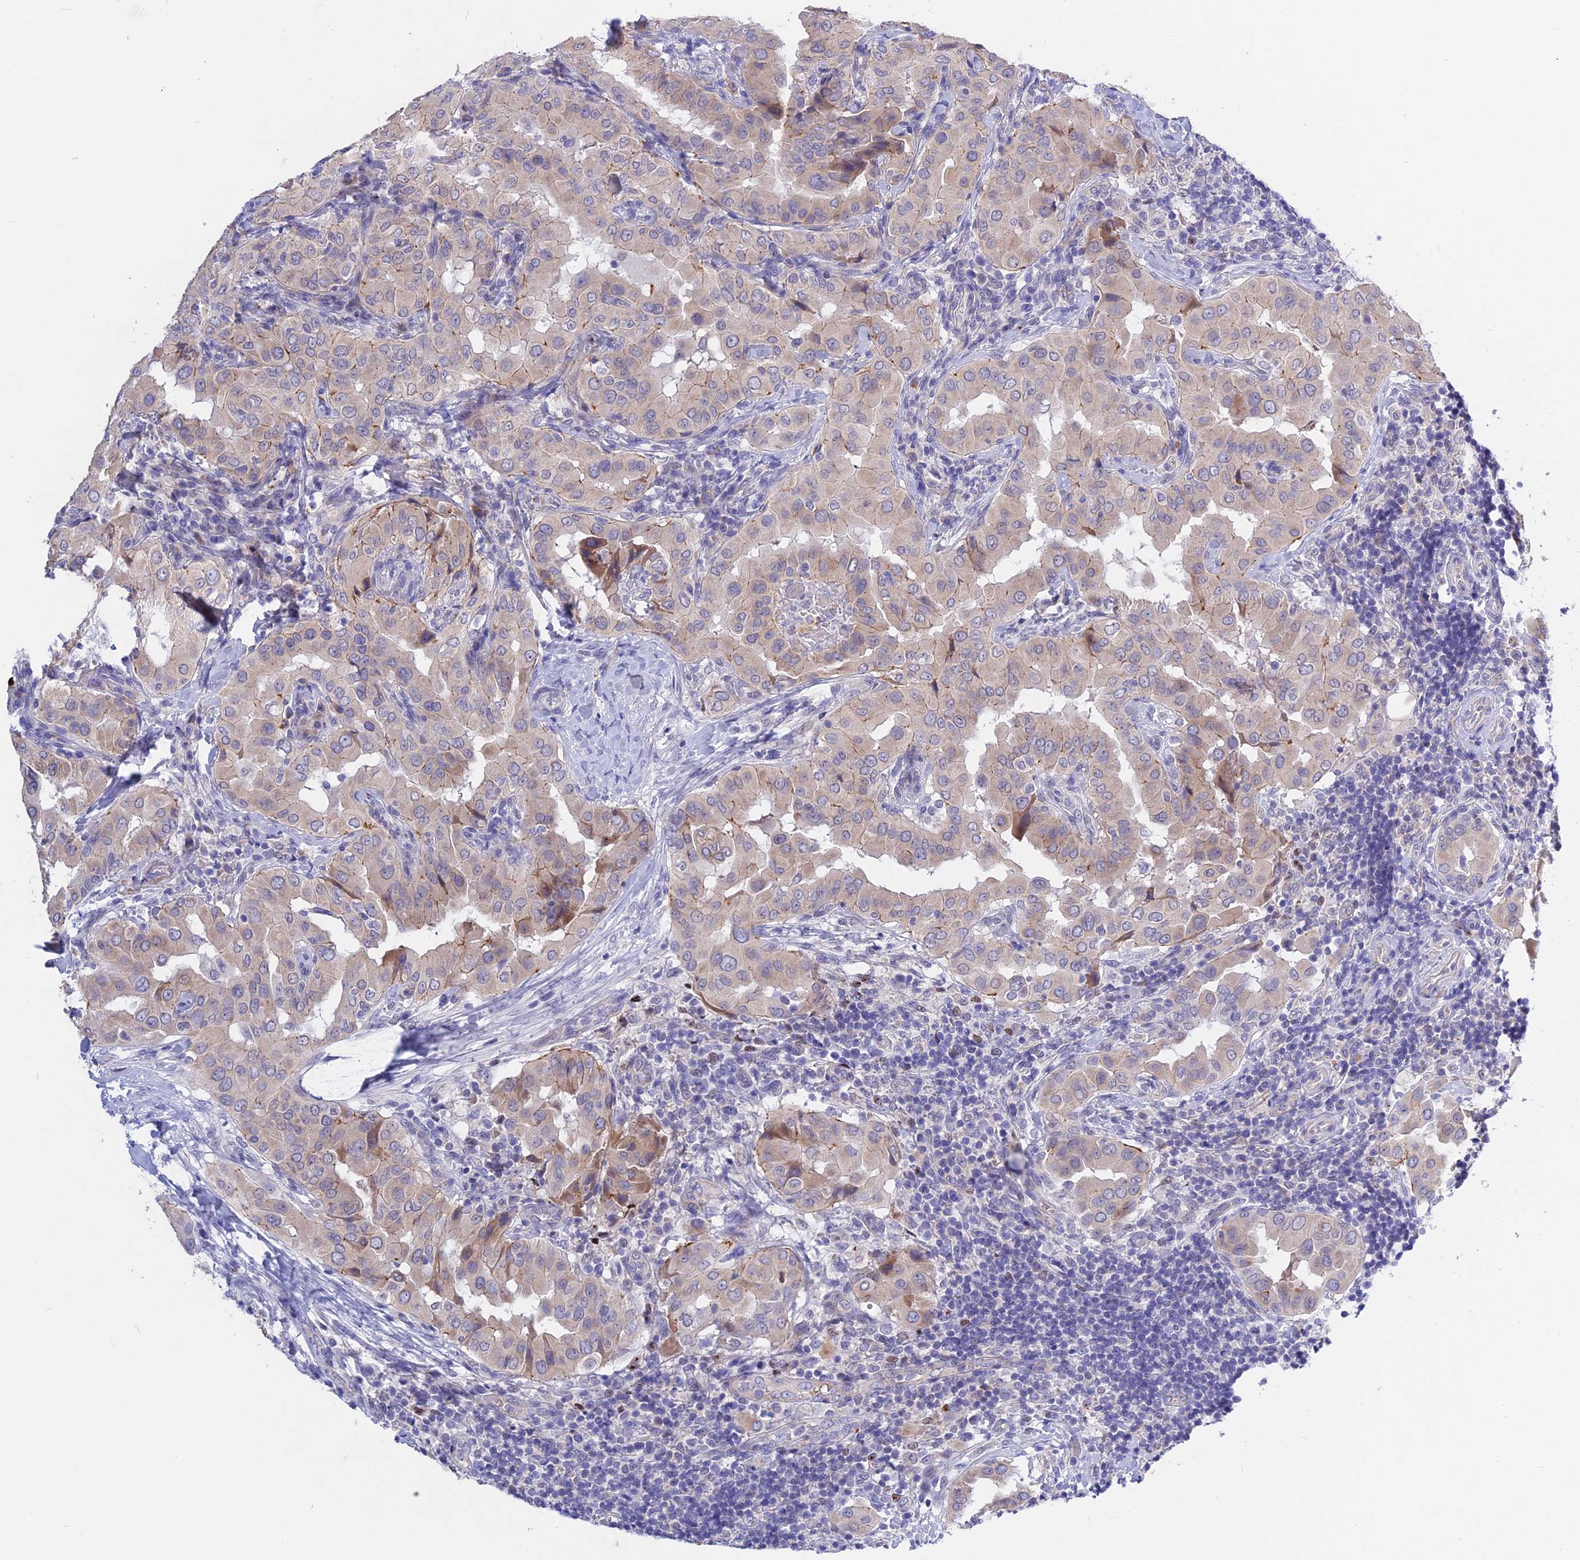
{"staining": {"intensity": "weak", "quantity": "<25%", "location": "cytoplasmic/membranous"}, "tissue": "thyroid cancer", "cell_type": "Tumor cells", "image_type": "cancer", "snomed": [{"axis": "morphology", "description": "Papillary adenocarcinoma, NOS"}, {"axis": "topography", "description": "Thyroid gland"}], "caption": "The immunohistochemistry (IHC) micrograph has no significant expression in tumor cells of thyroid cancer (papillary adenocarcinoma) tissue.", "gene": "GK5", "patient": {"sex": "male", "age": 33}}